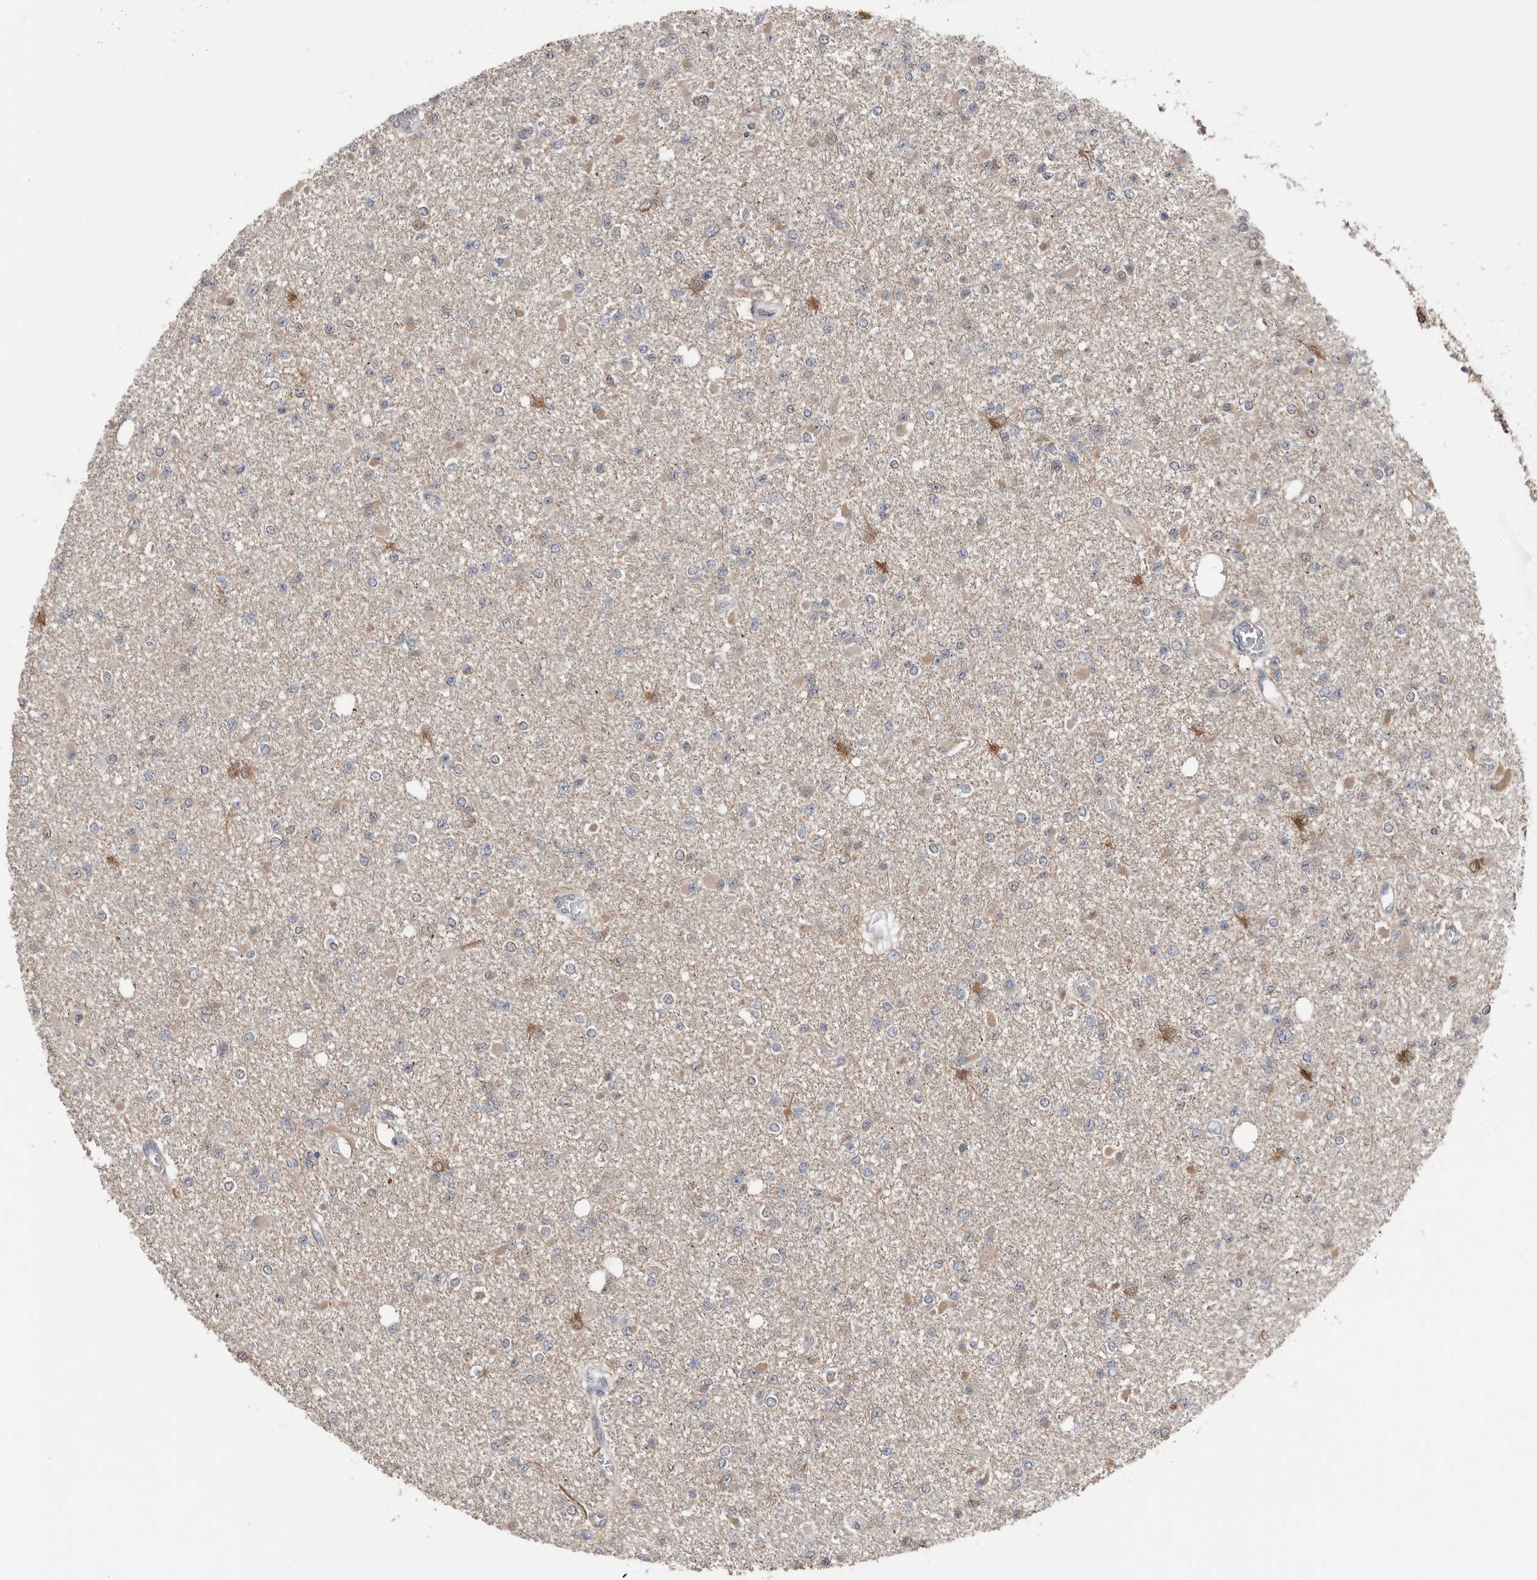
{"staining": {"intensity": "weak", "quantity": "<25%", "location": "cytoplasmic/membranous"}, "tissue": "glioma", "cell_type": "Tumor cells", "image_type": "cancer", "snomed": [{"axis": "morphology", "description": "Glioma, malignant, Low grade"}, {"axis": "topography", "description": "Brain"}], "caption": "The micrograph demonstrates no significant expression in tumor cells of malignant low-grade glioma.", "gene": "ASRGL1", "patient": {"sex": "female", "age": 22}}